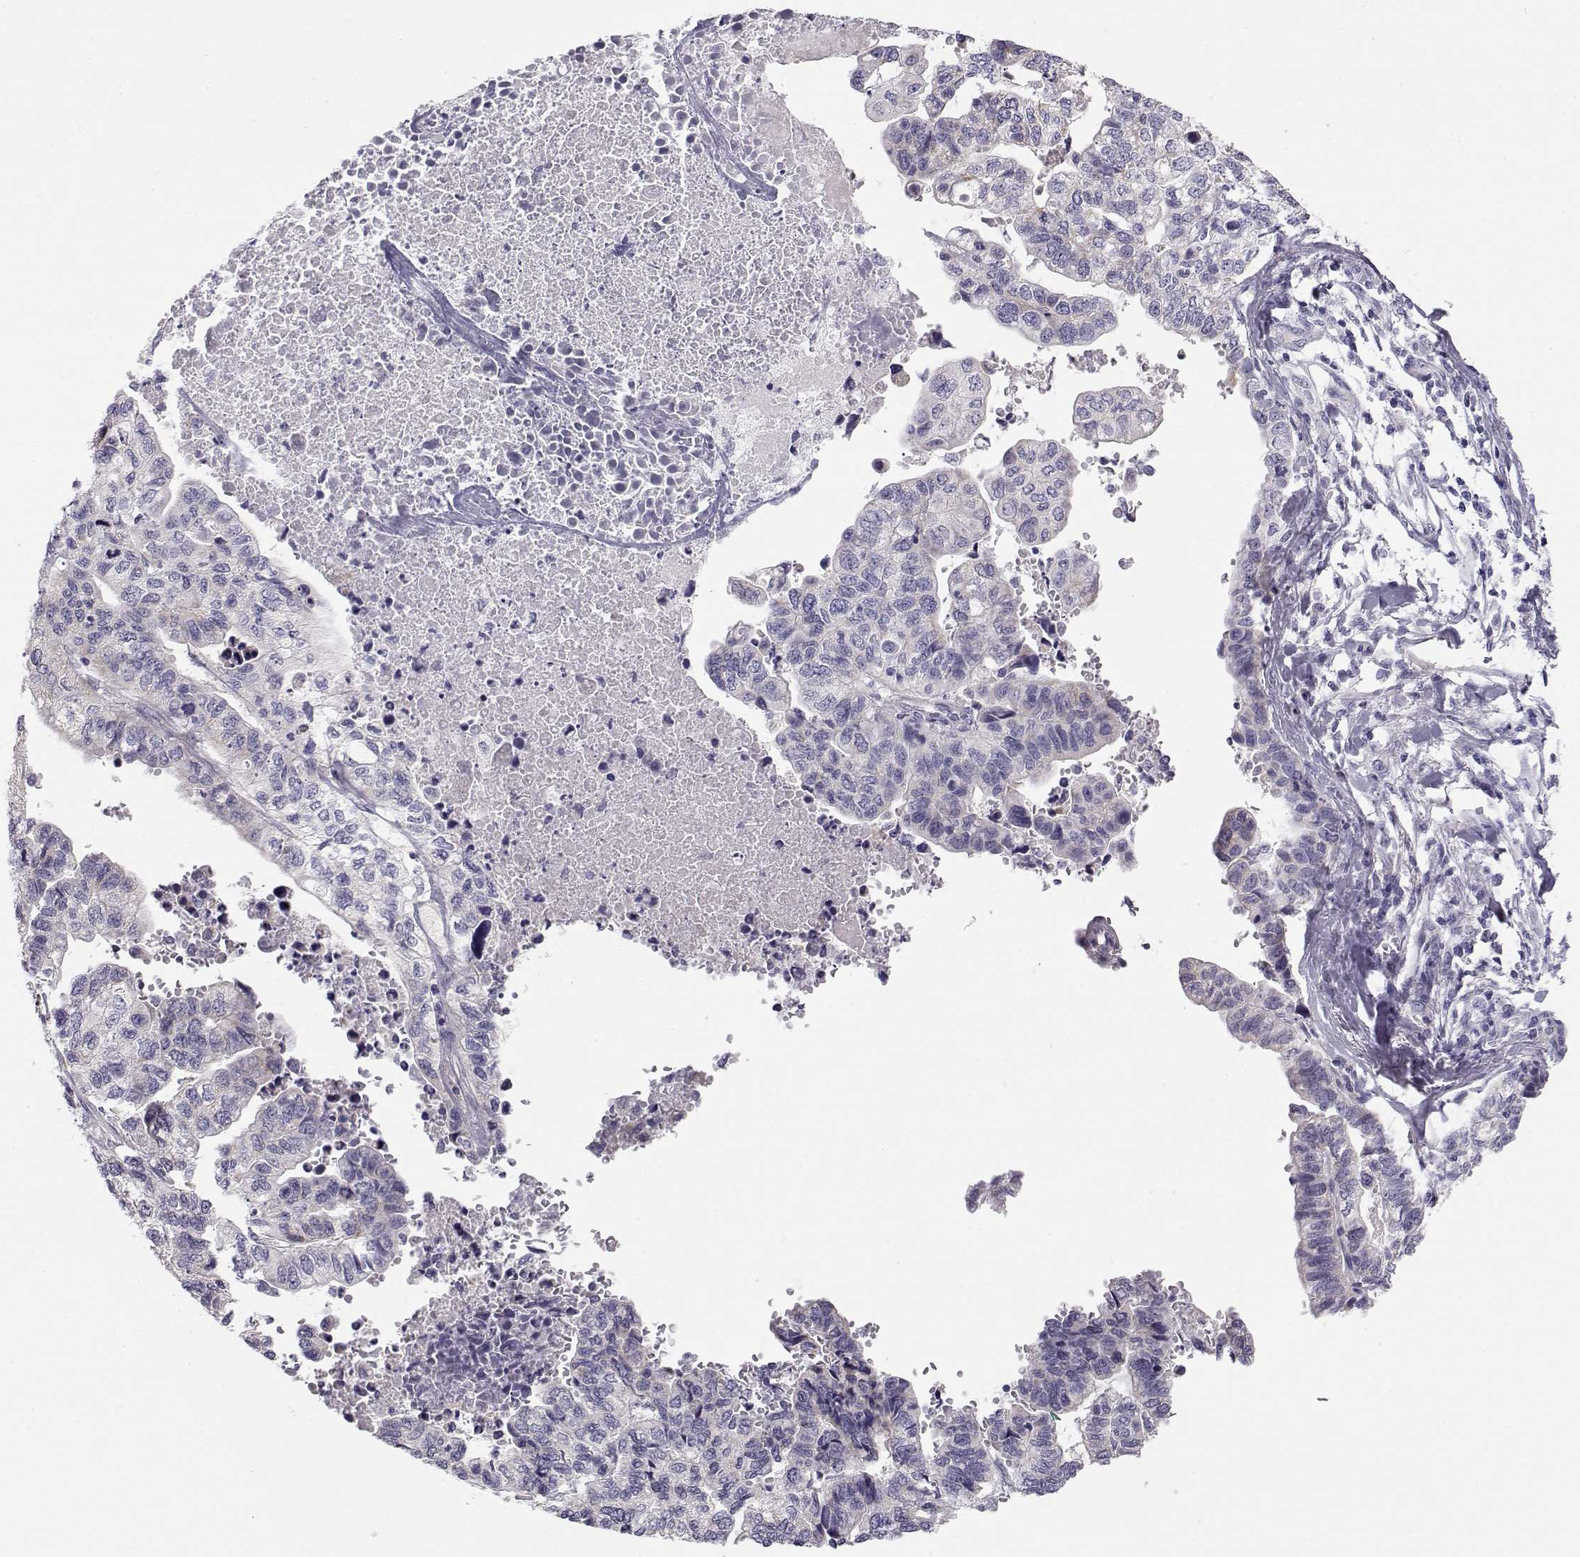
{"staining": {"intensity": "negative", "quantity": "none", "location": "none"}, "tissue": "stomach cancer", "cell_type": "Tumor cells", "image_type": "cancer", "snomed": [{"axis": "morphology", "description": "Adenocarcinoma, NOS"}, {"axis": "topography", "description": "Stomach, upper"}], "caption": "Tumor cells show no significant protein positivity in stomach cancer (adenocarcinoma).", "gene": "KCNMB4", "patient": {"sex": "female", "age": 67}}